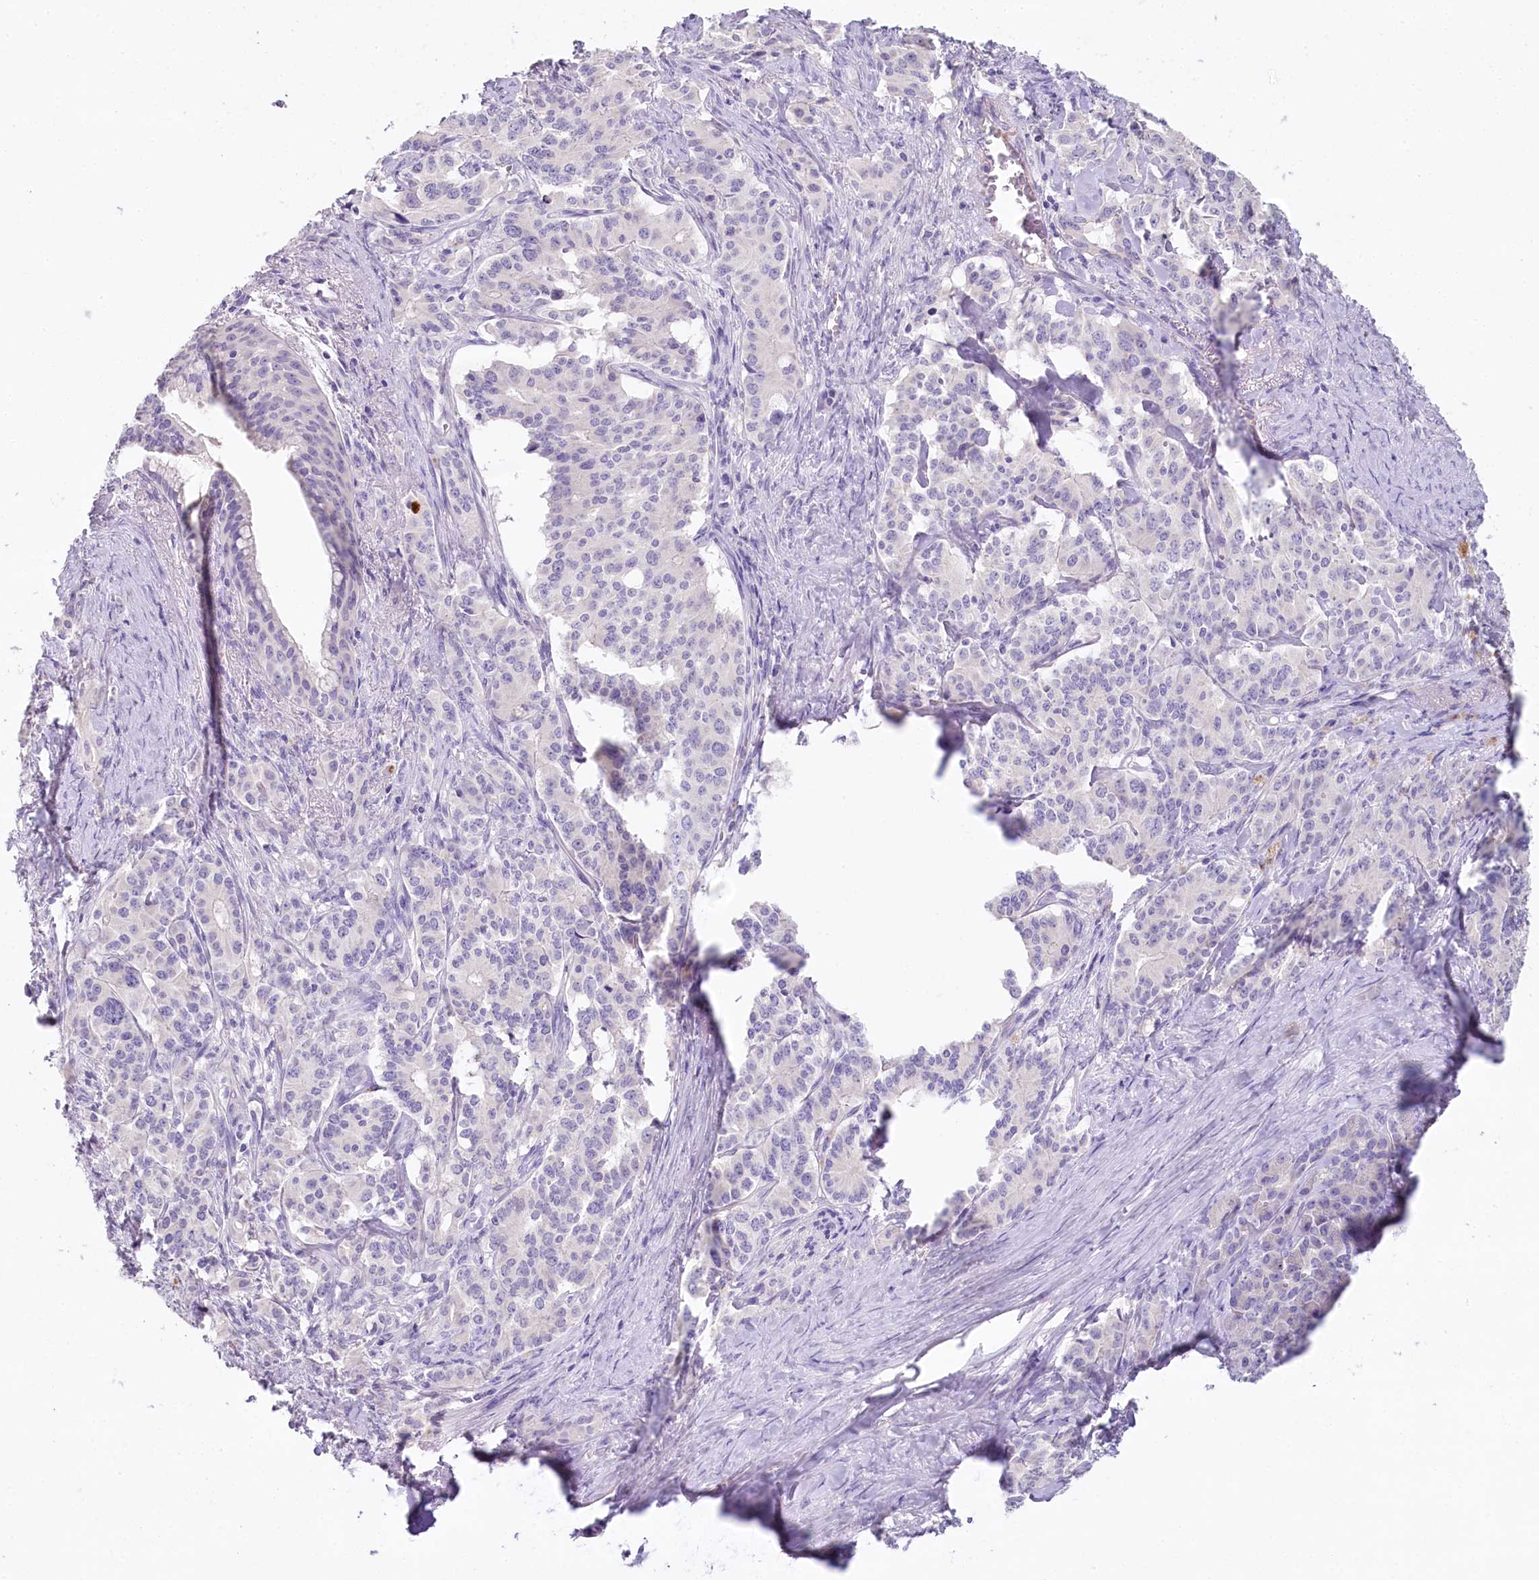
{"staining": {"intensity": "negative", "quantity": "none", "location": "none"}, "tissue": "pancreatic cancer", "cell_type": "Tumor cells", "image_type": "cancer", "snomed": [{"axis": "morphology", "description": "Adenocarcinoma, NOS"}, {"axis": "topography", "description": "Pancreas"}], "caption": "High power microscopy photomicrograph of an immunohistochemistry (IHC) image of adenocarcinoma (pancreatic), revealing no significant positivity in tumor cells. (DAB immunohistochemistry (IHC), high magnification).", "gene": "HPD", "patient": {"sex": "female", "age": 74}}